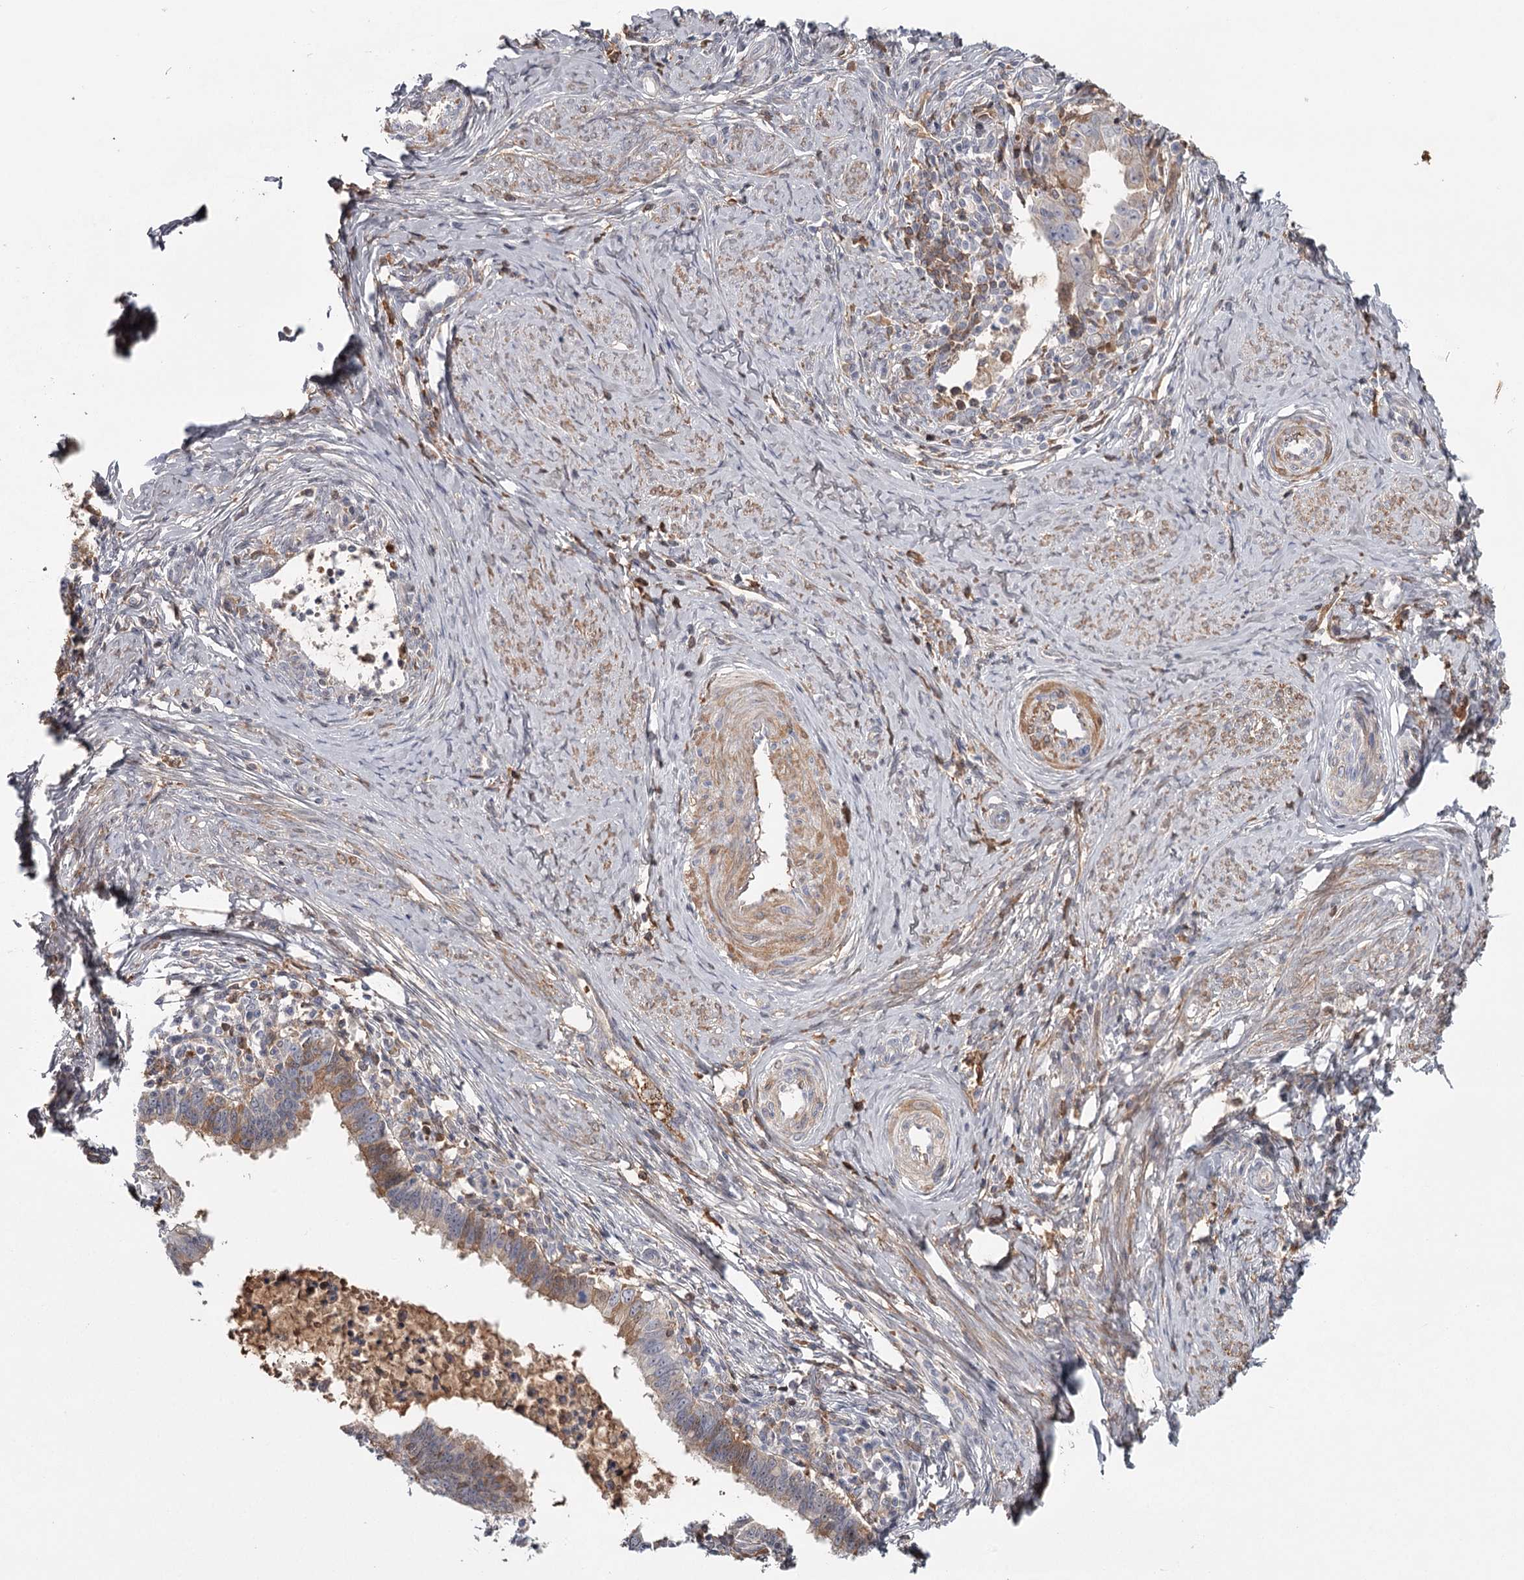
{"staining": {"intensity": "moderate", "quantity": "<25%", "location": "cytoplasmic/membranous"}, "tissue": "cervical cancer", "cell_type": "Tumor cells", "image_type": "cancer", "snomed": [{"axis": "morphology", "description": "Adenocarcinoma, NOS"}, {"axis": "topography", "description": "Cervix"}], "caption": "An IHC micrograph of neoplastic tissue is shown. Protein staining in brown labels moderate cytoplasmic/membranous positivity in cervical cancer (adenocarcinoma) within tumor cells.", "gene": "DHRS9", "patient": {"sex": "female", "age": 36}}